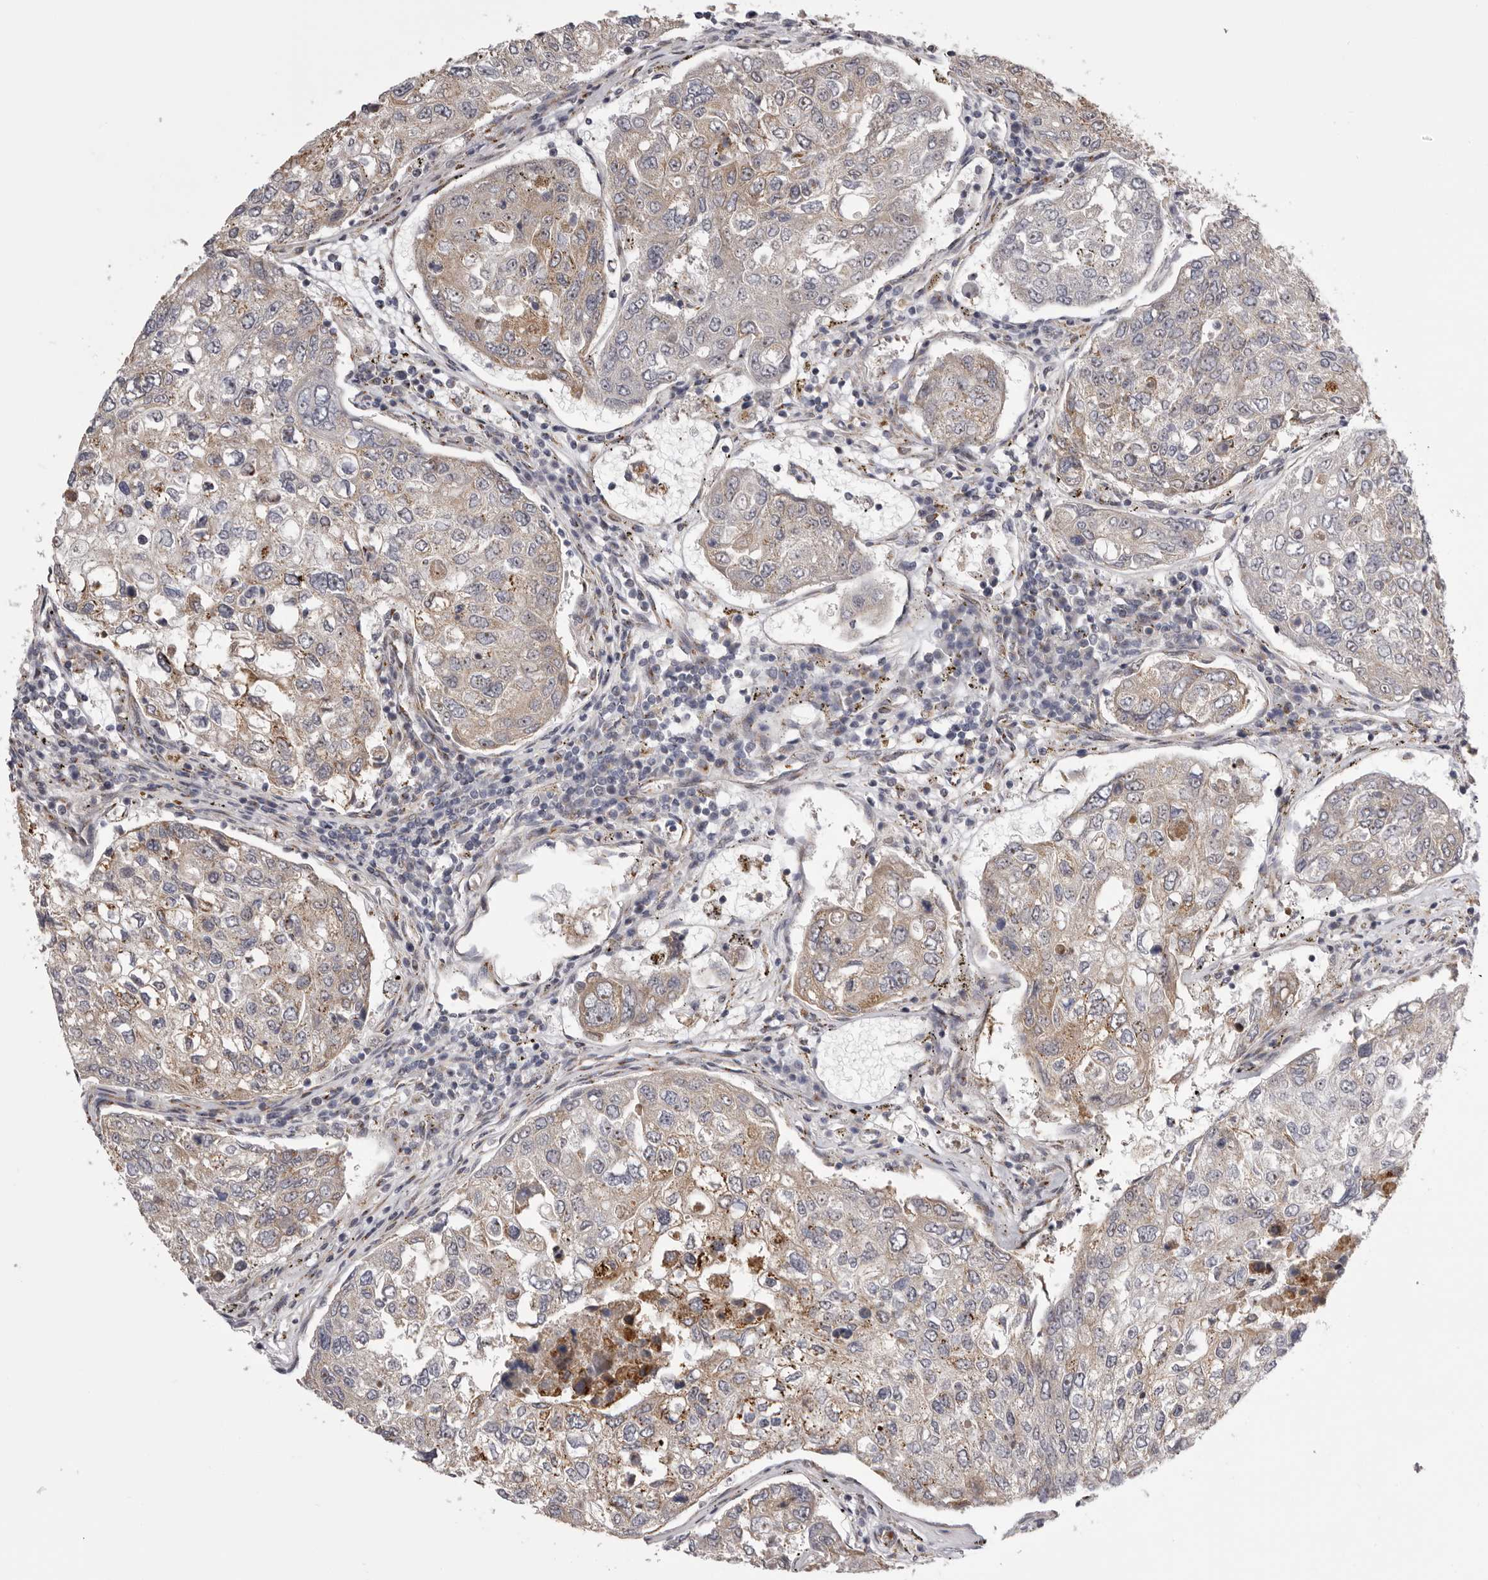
{"staining": {"intensity": "weak", "quantity": ">75%", "location": "cytoplasmic/membranous"}, "tissue": "urothelial cancer", "cell_type": "Tumor cells", "image_type": "cancer", "snomed": [{"axis": "morphology", "description": "Urothelial carcinoma, High grade"}, {"axis": "topography", "description": "Lymph node"}, {"axis": "topography", "description": "Urinary bladder"}], "caption": "The micrograph demonstrates immunohistochemical staining of urothelial cancer. There is weak cytoplasmic/membranous expression is appreciated in about >75% of tumor cells.", "gene": "WDR47", "patient": {"sex": "male", "age": 51}}